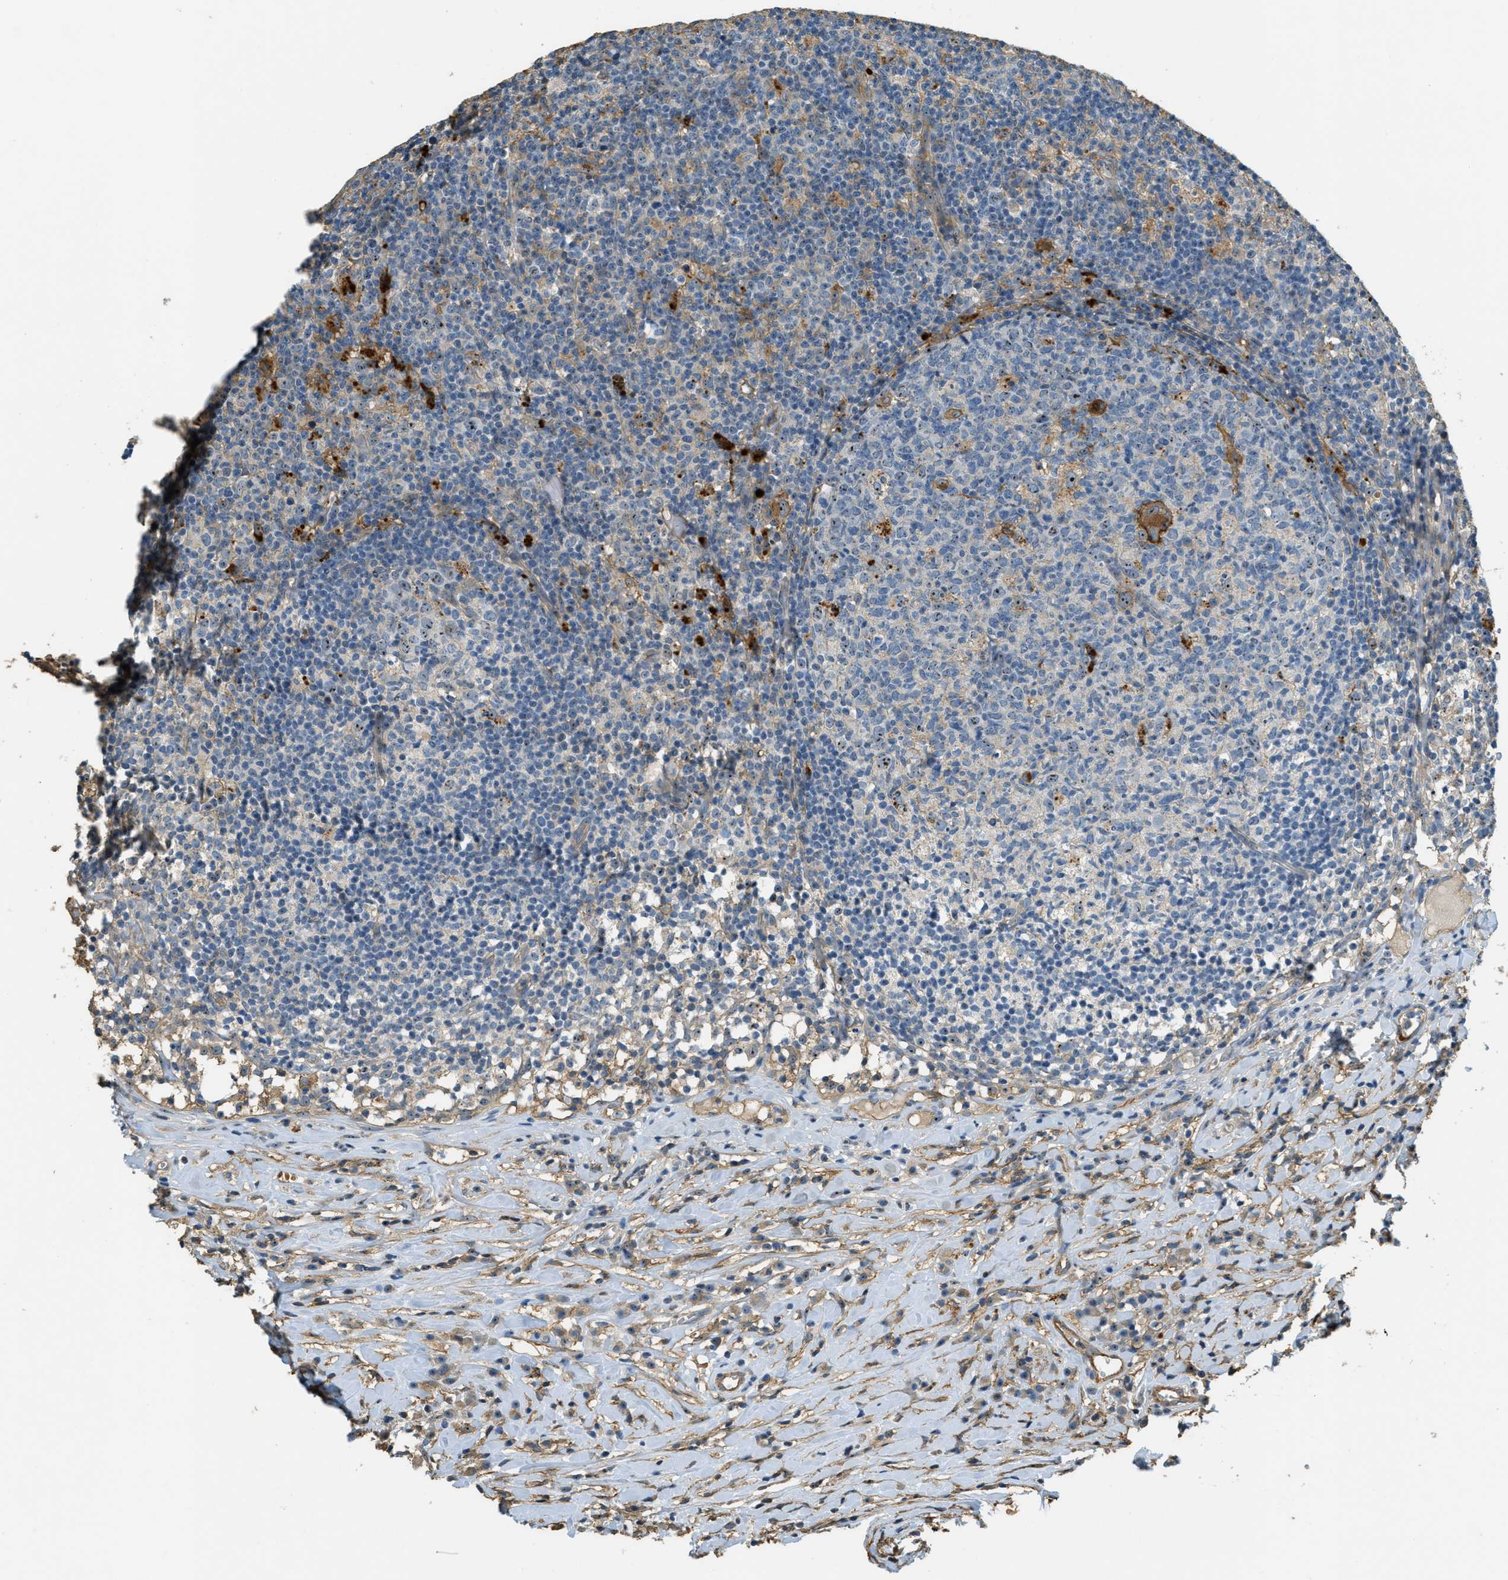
{"staining": {"intensity": "moderate", "quantity": "<25%", "location": "nuclear"}, "tissue": "lymph node", "cell_type": "Germinal center cells", "image_type": "normal", "snomed": [{"axis": "morphology", "description": "Normal tissue, NOS"}, {"axis": "morphology", "description": "Inflammation, NOS"}, {"axis": "topography", "description": "Lymph node"}], "caption": "Immunohistochemistry micrograph of benign lymph node: lymph node stained using immunohistochemistry exhibits low levels of moderate protein expression localized specifically in the nuclear of germinal center cells, appearing as a nuclear brown color.", "gene": "OSMR", "patient": {"sex": "male", "age": 55}}